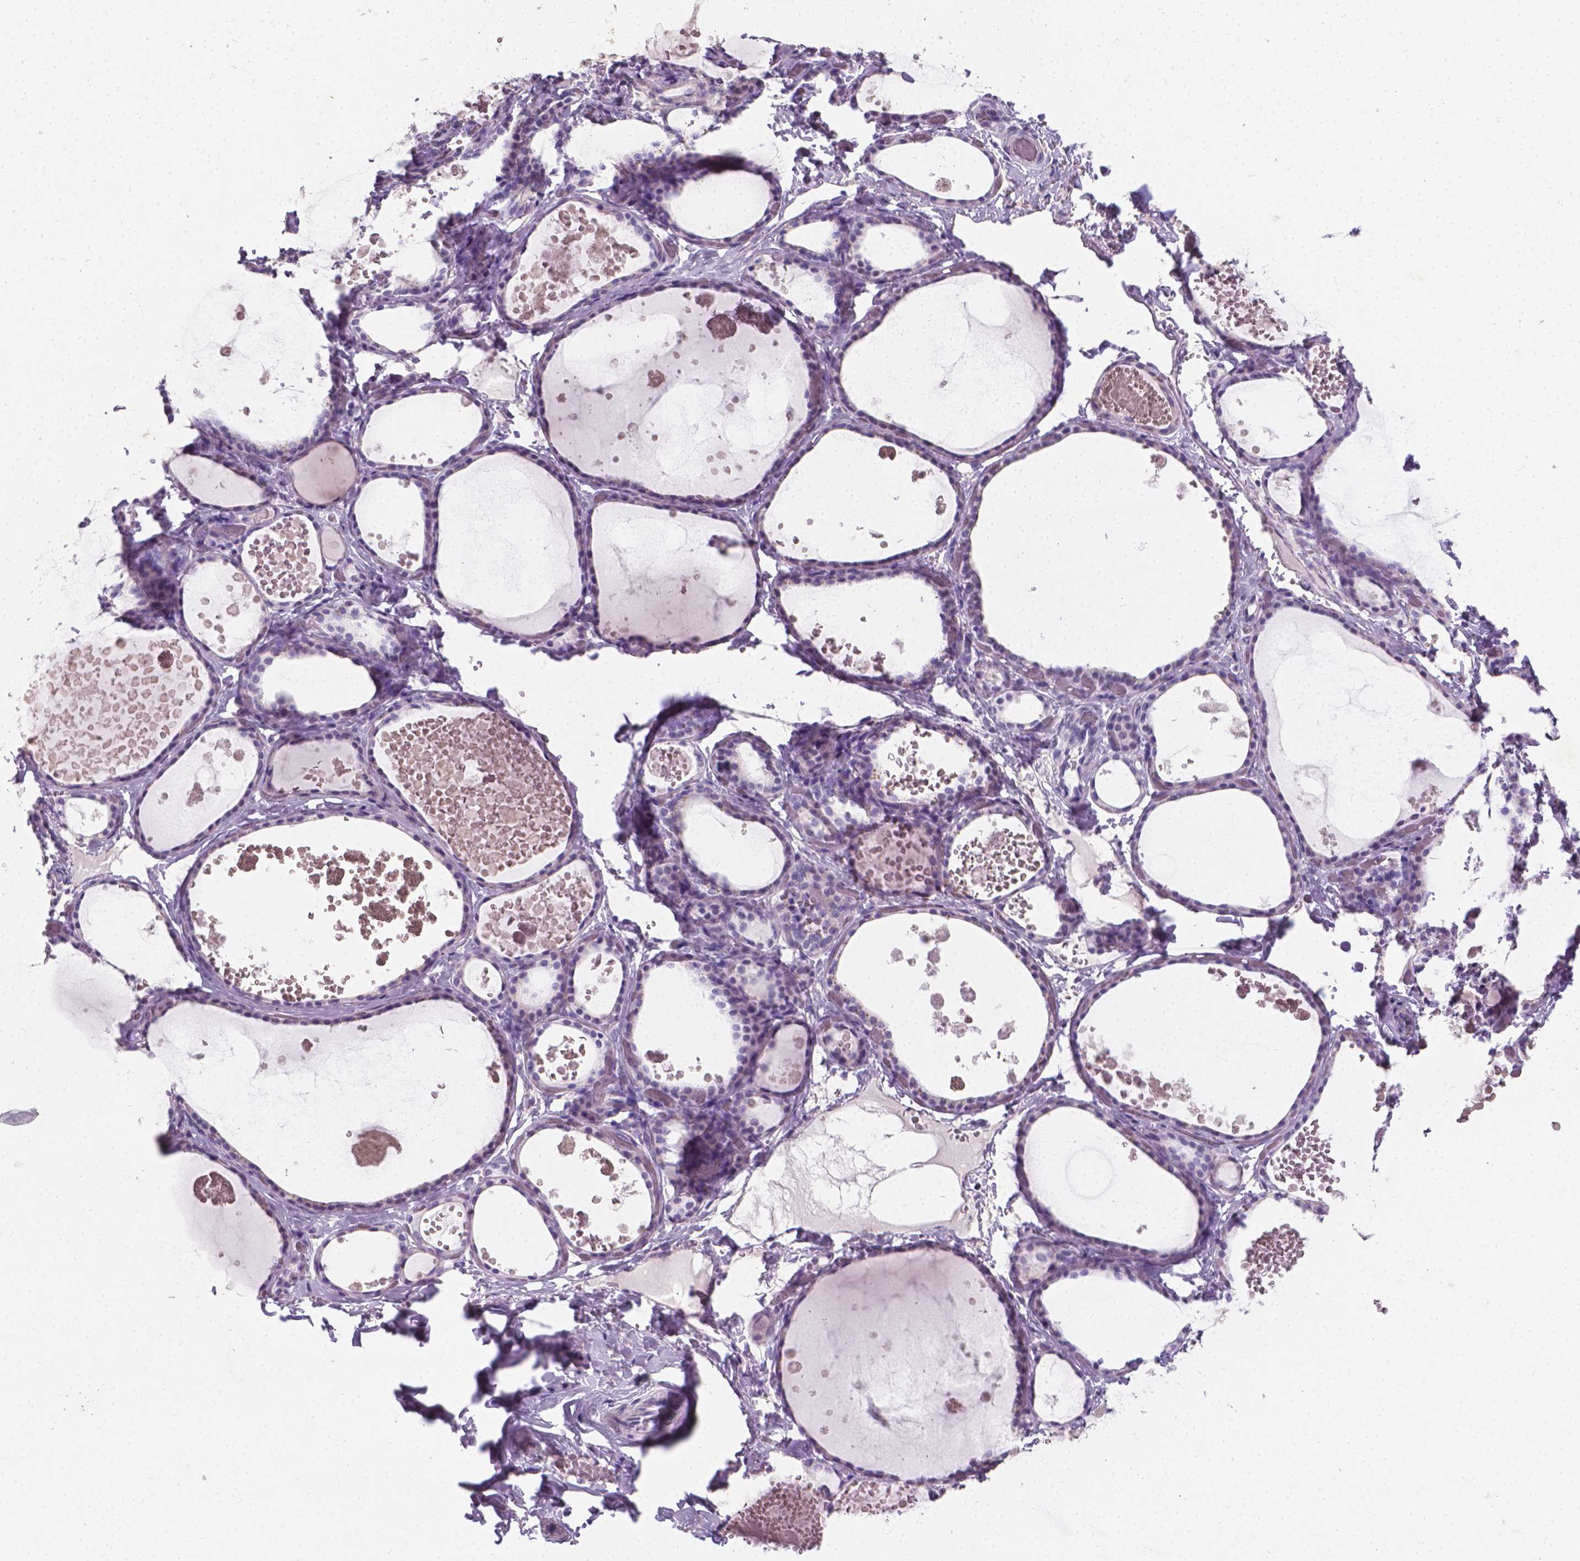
{"staining": {"intensity": "negative", "quantity": "none", "location": "none"}, "tissue": "thyroid gland", "cell_type": "Glandular cells", "image_type": "normal", "snomed": [{"axis": "morphology", "description": "Normal tissue, NOS"}, {"axis": "topography", "description": "Thyroid gland"}], "caption": "IHC of unremarkable thyroid gland reveals no staining in glandular cells.", "gene": "XPNPEP2", "patient": {"sex": "female", "age": 56}}